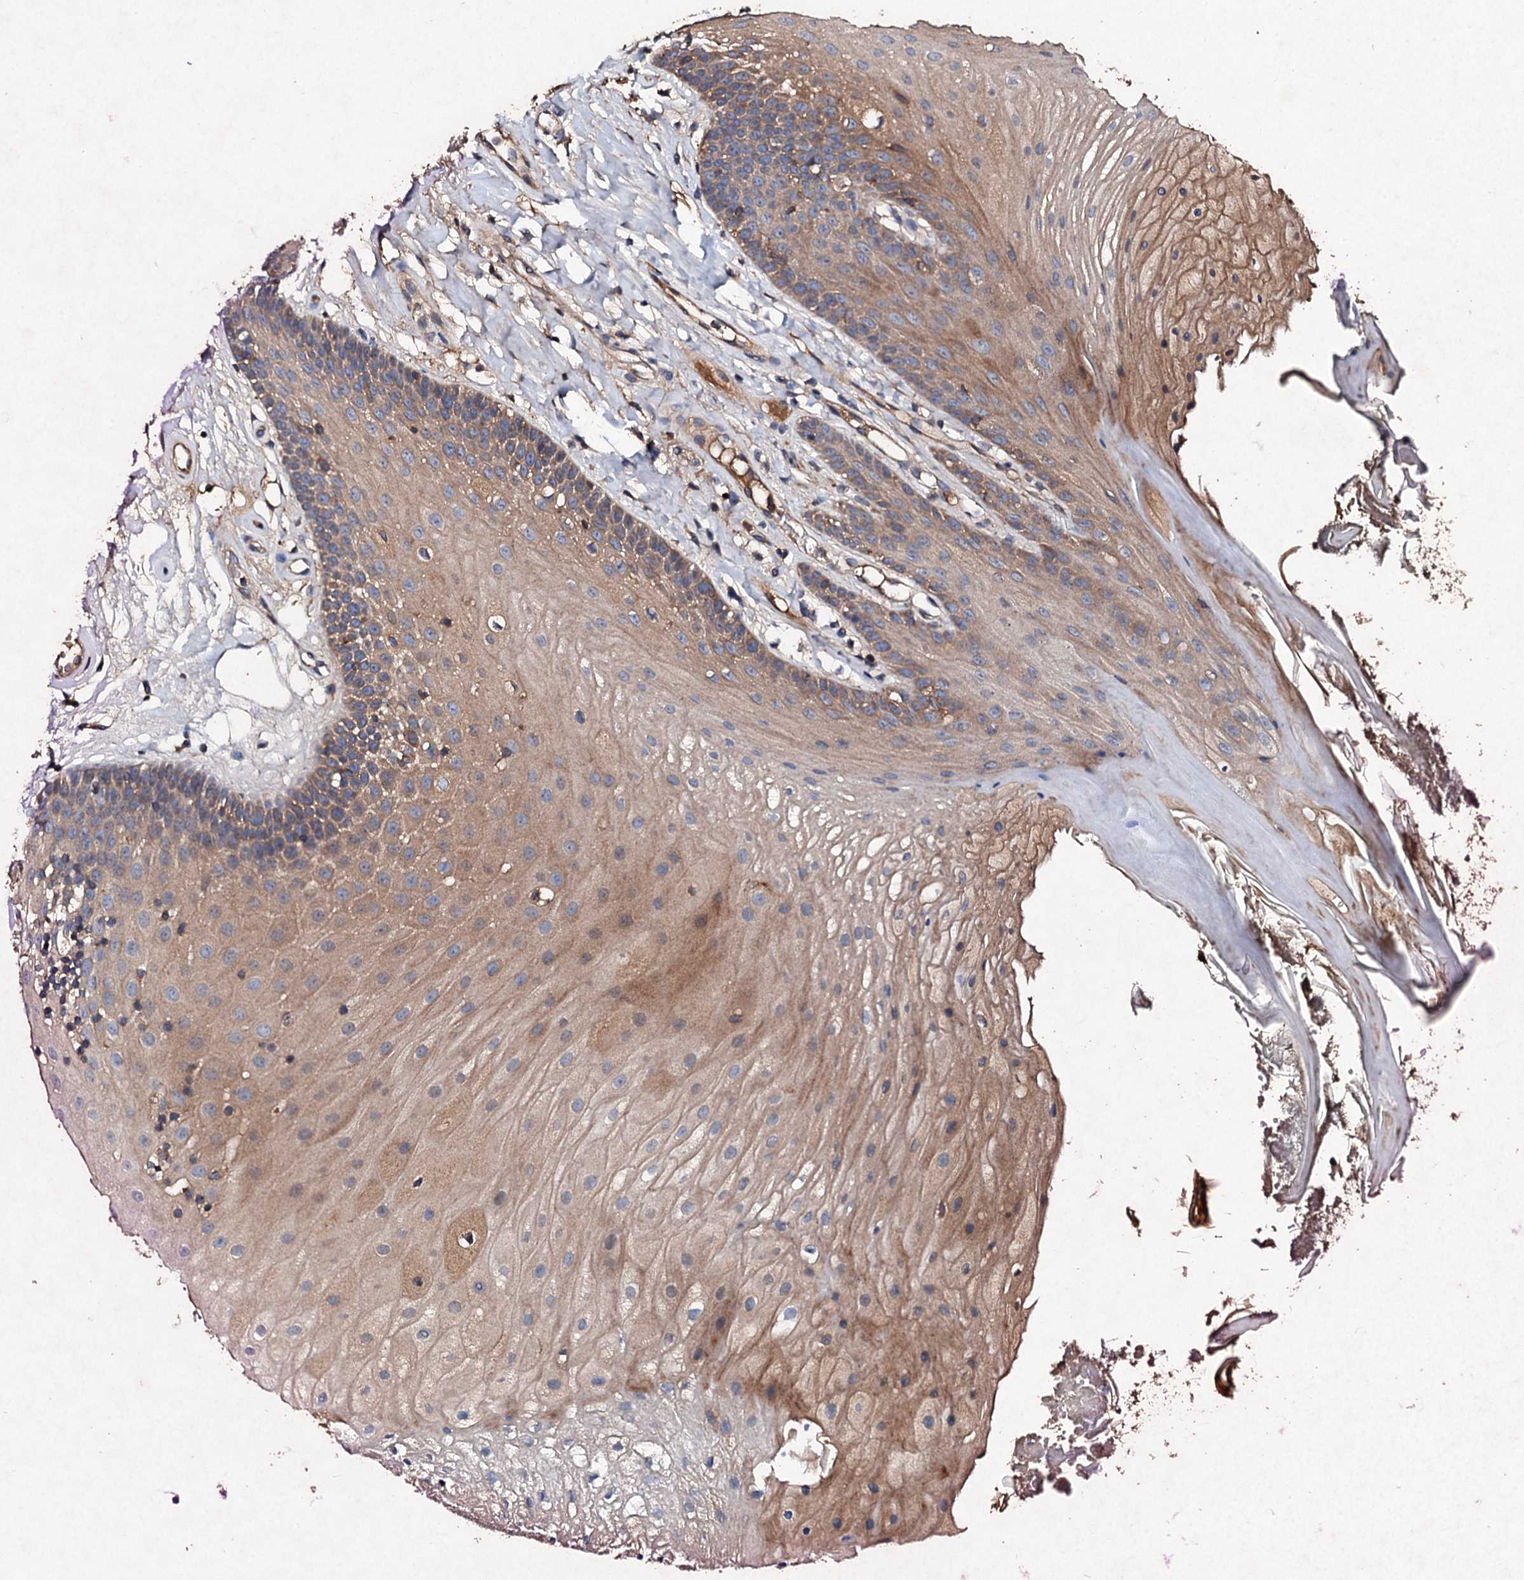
{"staining": {"intensity": "moderate", "quantity": ">75%", "location": "cytoplasmic/membranous"}, "tissue": "oral mucosa", "cell_type": "Squamous epithelial cells", "image_type": "normal", "snomed": [{"axis": "morphology", "description": "Normal tissue, NOS"}, {"axis": "topography", "description": "Oral tissue"}], "caption": "Immunohistochemical staining of unremarkable oral mucosa reveals >75% levels of moderate cytoplasmic/membranous protein expression in approximately >75% of squamous epithelial cells.", "gene": "KERA", "patient": {"sex": "female", "age": 80}}